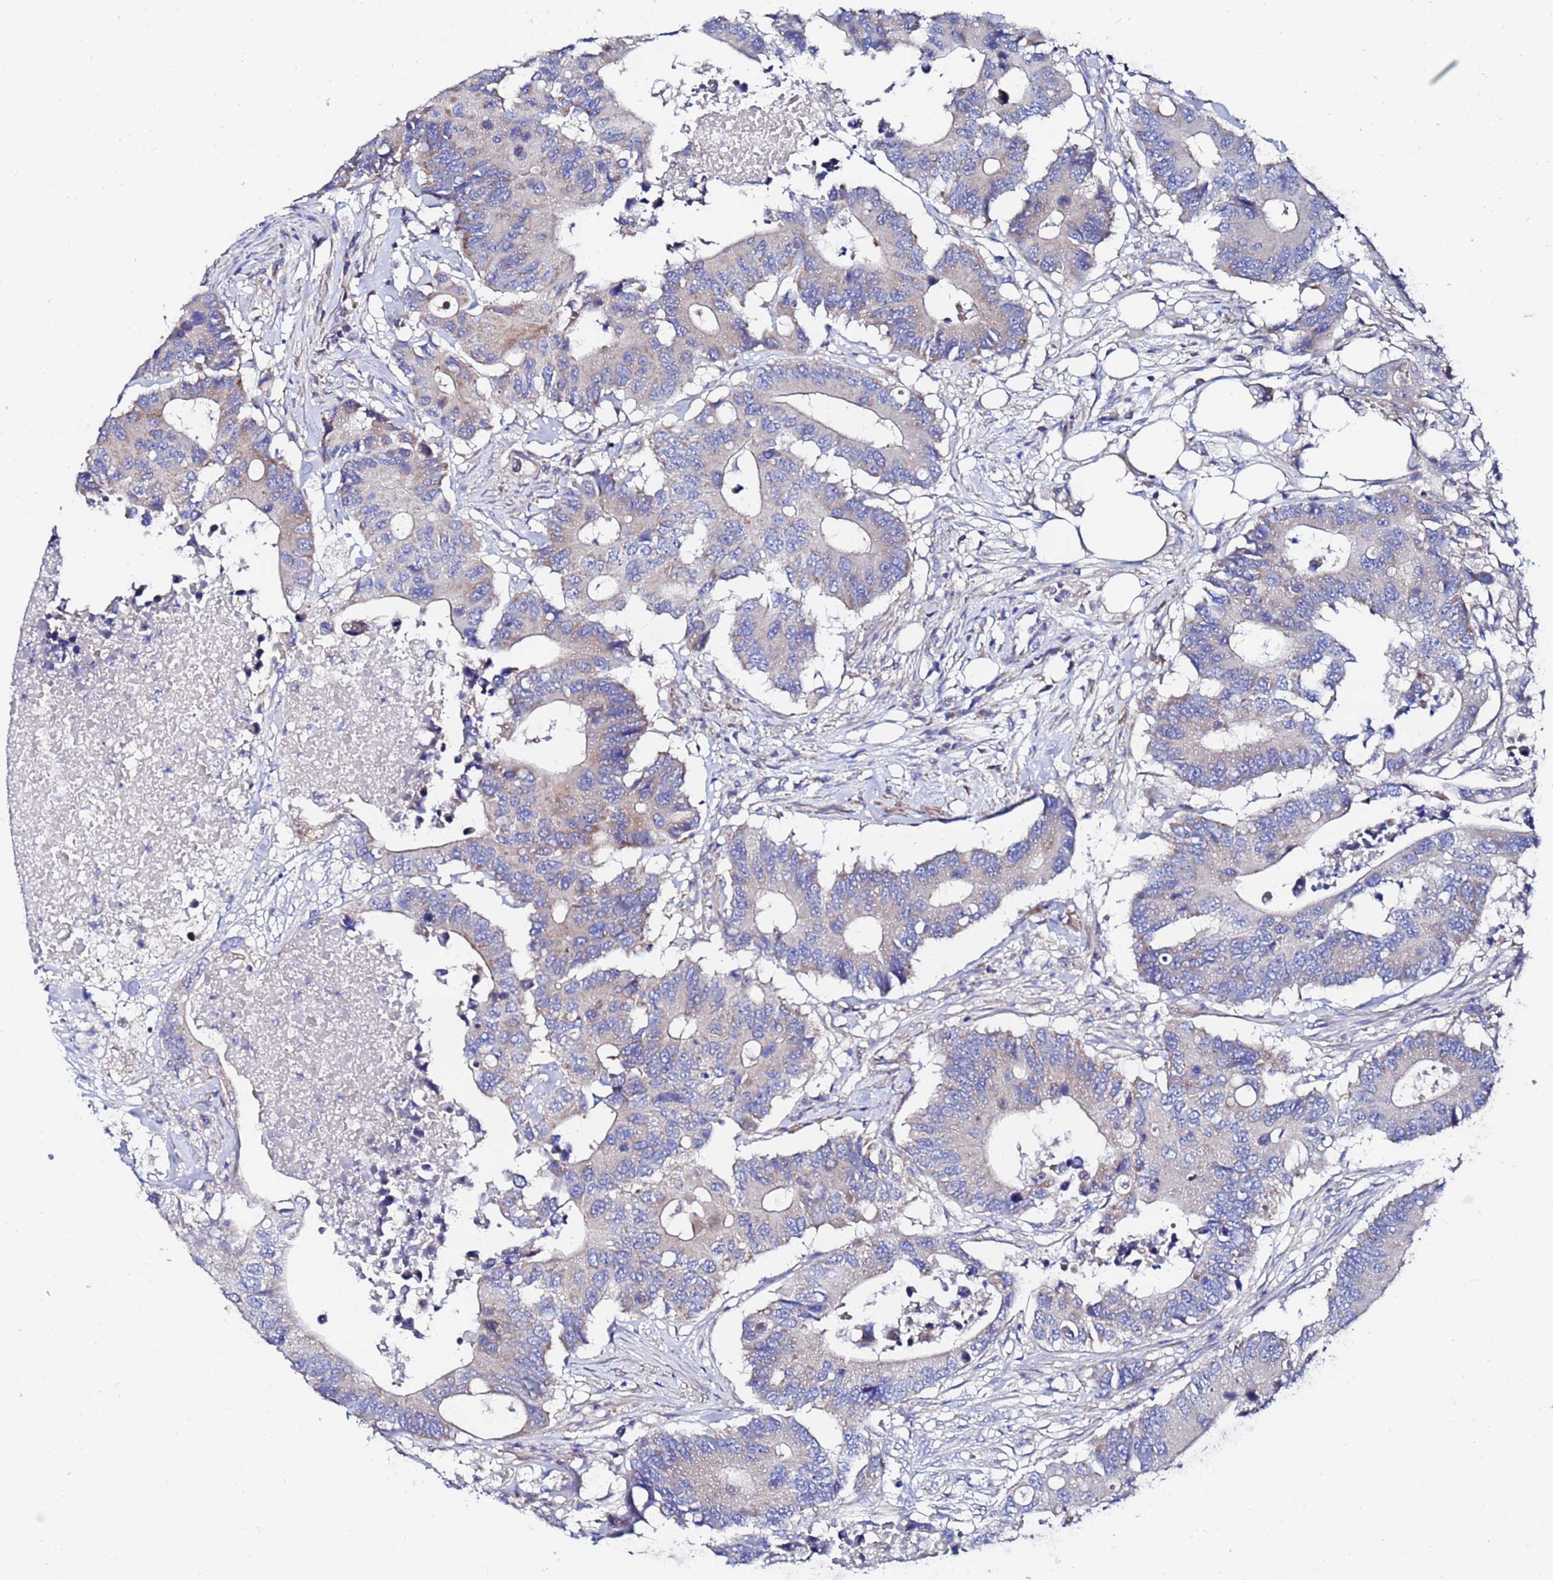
{"staining": {"intensity": "weak", "quantity": "<25%", "location": "cytoplasmic/membranous"}, "tissue": "colorectal cancer", "cell_type": "Tumor cells", "image_type": "cancer", "snomed": [{"axis": "morphology", "description": "Adenocarcinoma, NOS"}, {"axis": "topography", "description": "Colon"}], "caption": "Colorectal cancer stained for a protein using IHC displays no staining tumor cells.", "gene": "FAHD2A", "patient": {"sex": "male", "age": 71}}